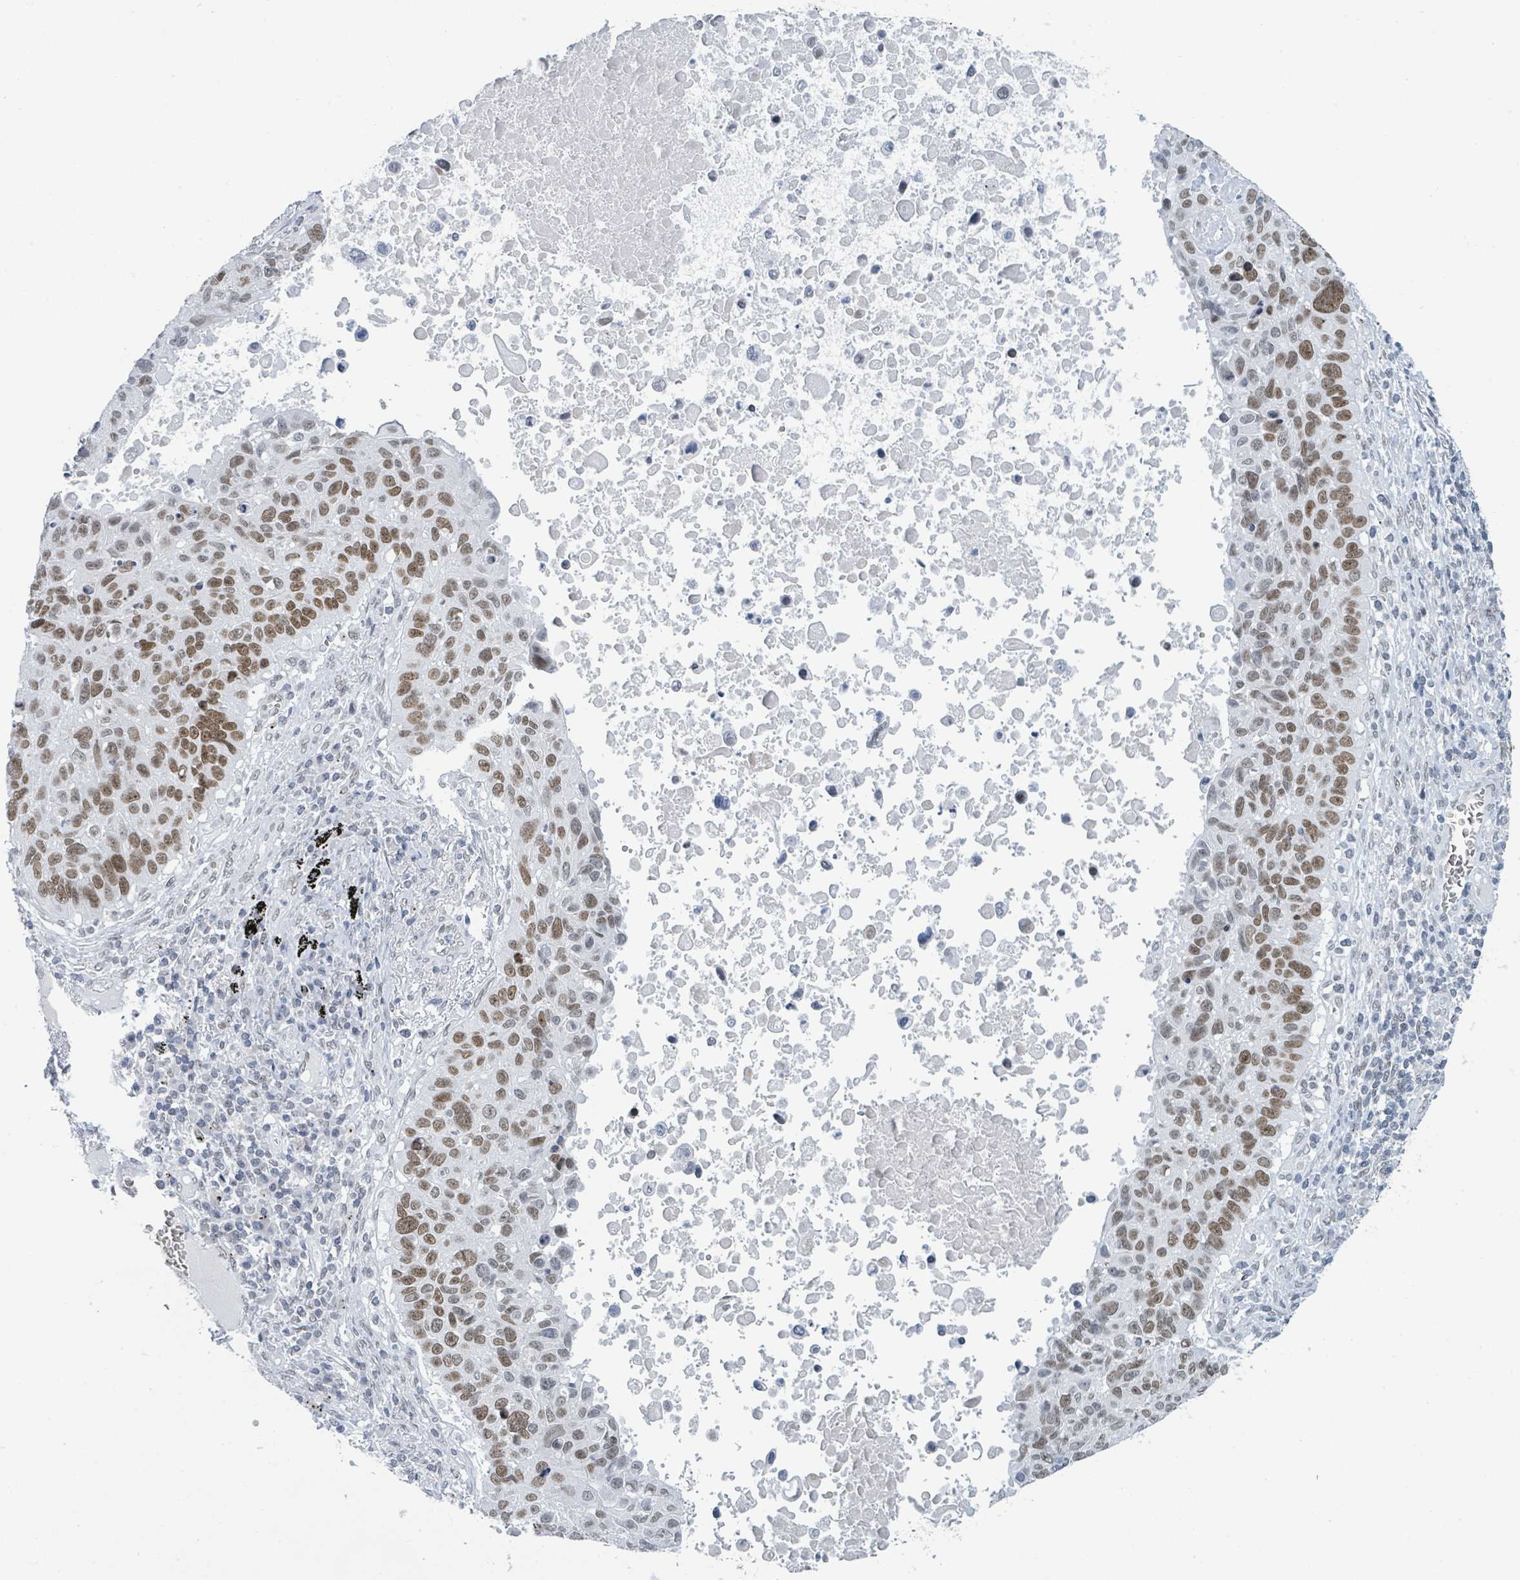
{"staining": {"intensity": "moderate", "quantity": ">75%", "location": "nuclear"}, "tissue": "lung cancer", "cell_type": "Tumor cells", "image_type": "cancer", "snomed": [{"axis": "morphology", "description": "Squamous cell carcinoma, NOS"}, {"axis": "topography", "description": "Lung"}], "caption": "Immunohistochemical staining of human lung squamous cell carcinoma shows medium levels of moderate nuclear positivity in approximately >75% of tumor cells. The staining was performed using DAB (3,3'-diaminobenzidine) to visualize the protein expression in brown, while the nuclei were stained in blue with hematoxylin (Magnification: 20x).", "gene": "EHMT2", "patient": {"sex": "male", "age": 66}}